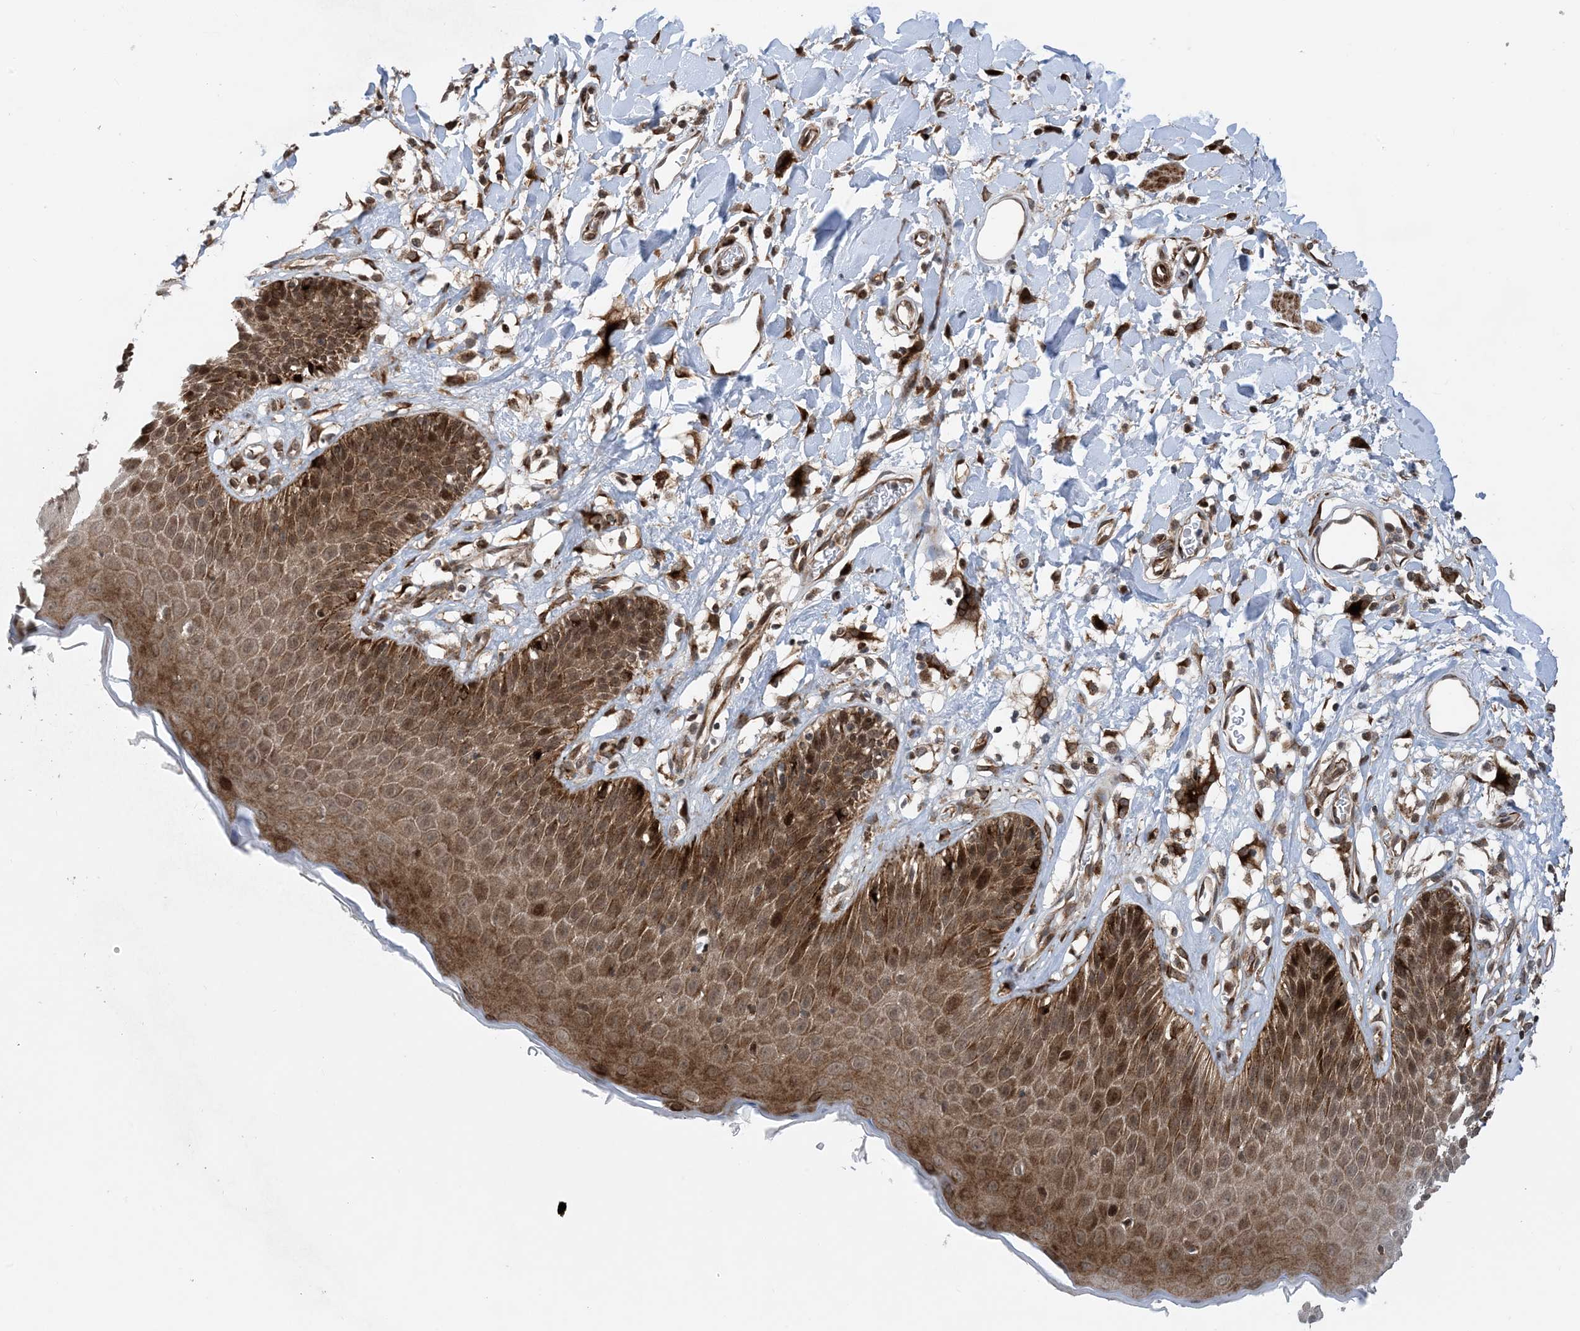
{"staining": {"intensity": "moderate", "quantity": ">75%", "location": "cytoplasmic/membranous,nuclear"}, "tissue": "skin", "cell_type": "Epidermal cells", "image_type": "normal", "snomed": [{"axis": "morphology", "description": "Normal tissue, NOS"}, {"axis": "topography", "description": "Vulva"}], "caption": "Skin stained with IHC reveals moderate cytoplasmic/membranous,nuclear positivity in approximately >75% of epidermal cells.", "gene": "HEMK1", "patient": {"sex": "female", "age": 68}}